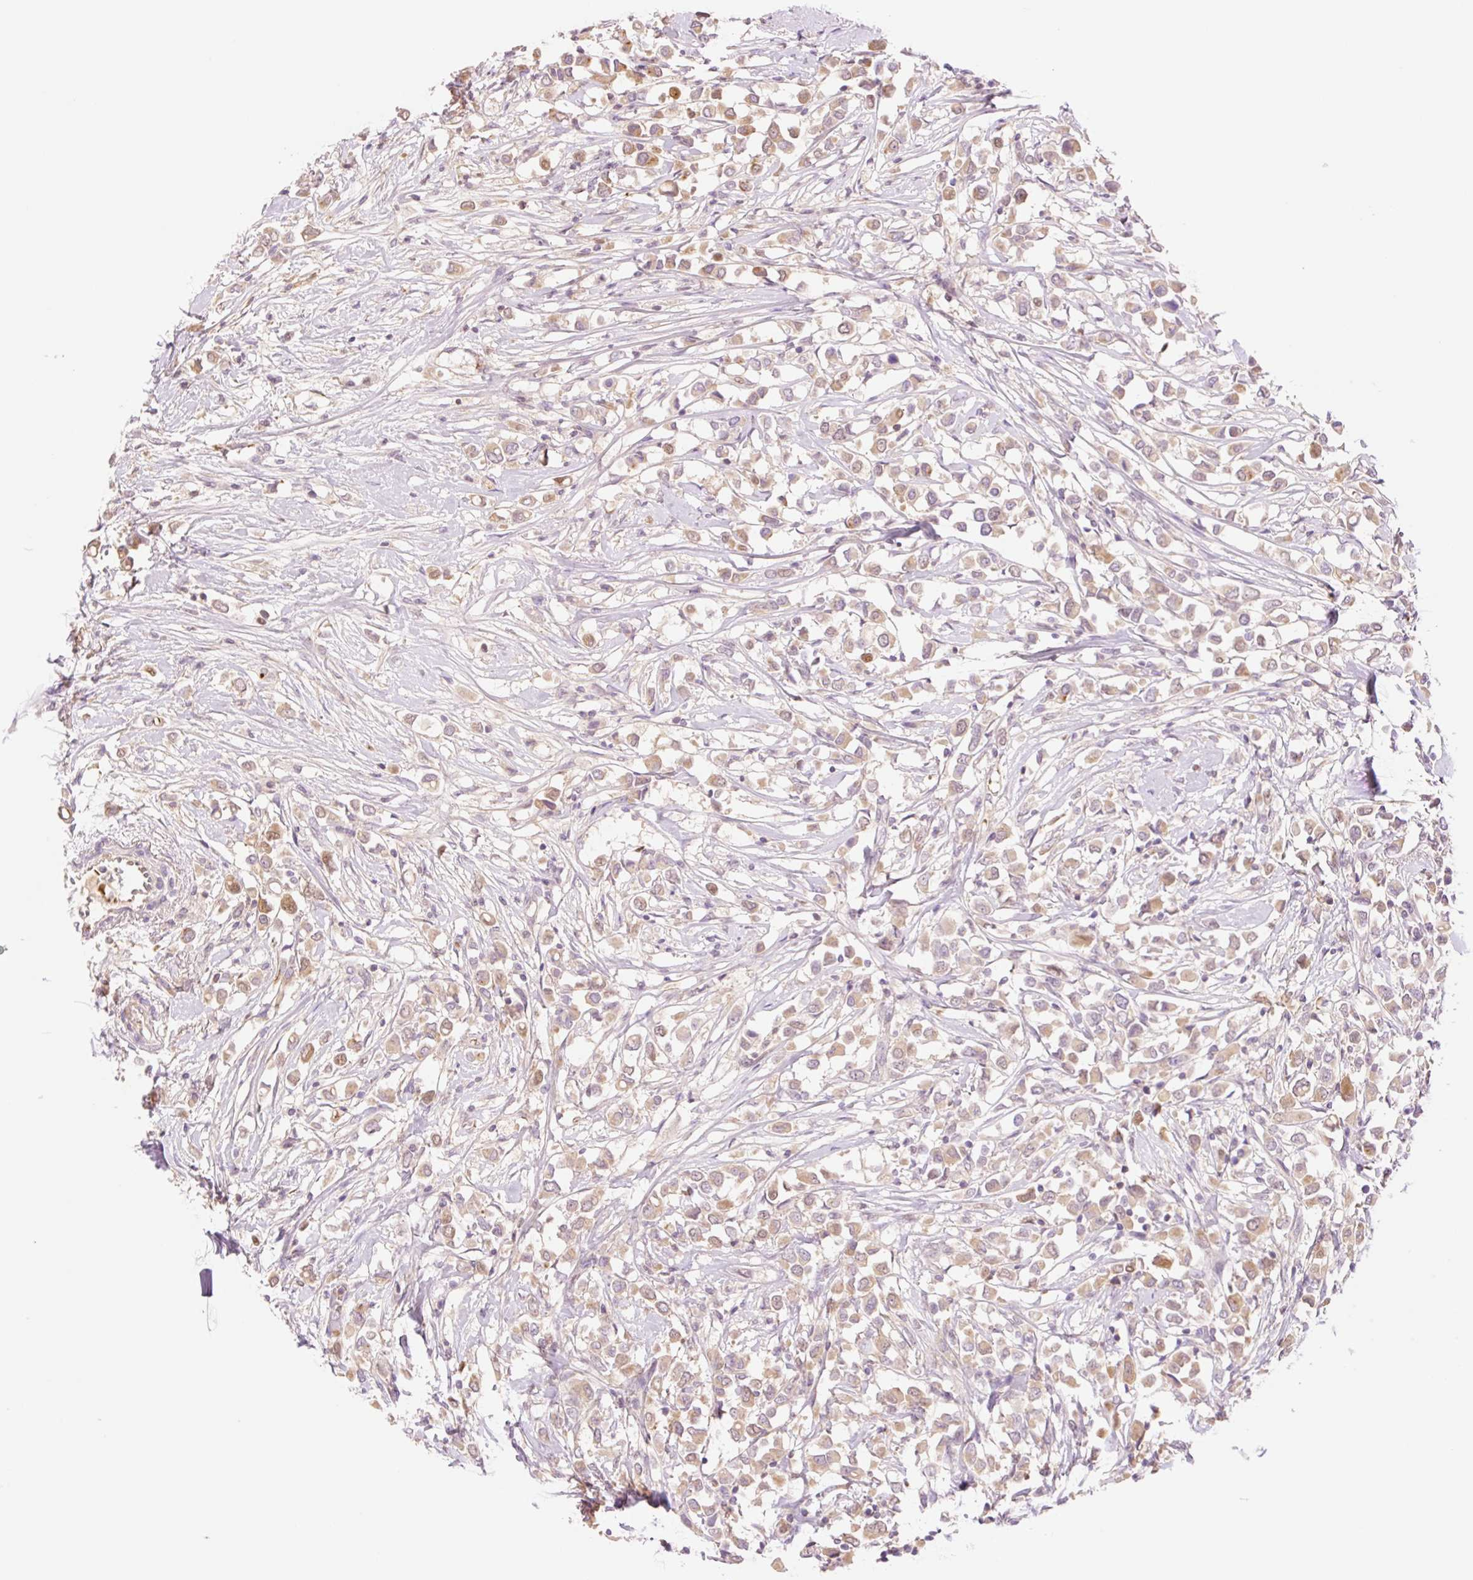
{"staining": {"intensity": "weak", "quantity": ">75%", "location": "cytoplasmic/membranous"}, "tissue": "breast cancer", "cell_type": "Tumor cells", "image_type": "cancer", "snomed": [{"axis": "morphology", "description": "Duct carcinoma"}, {"axis": "topography", "description": "Breast"}], "caption": "An image showing weak cytoplasmic/membranous staining in about >75% of tumor cells in invasive ductal carcinoma (breast), as visualized by brown immunohistochemical staining.", "gene": "HEBP1", "patient": {"sex": "female", "age": 61}}